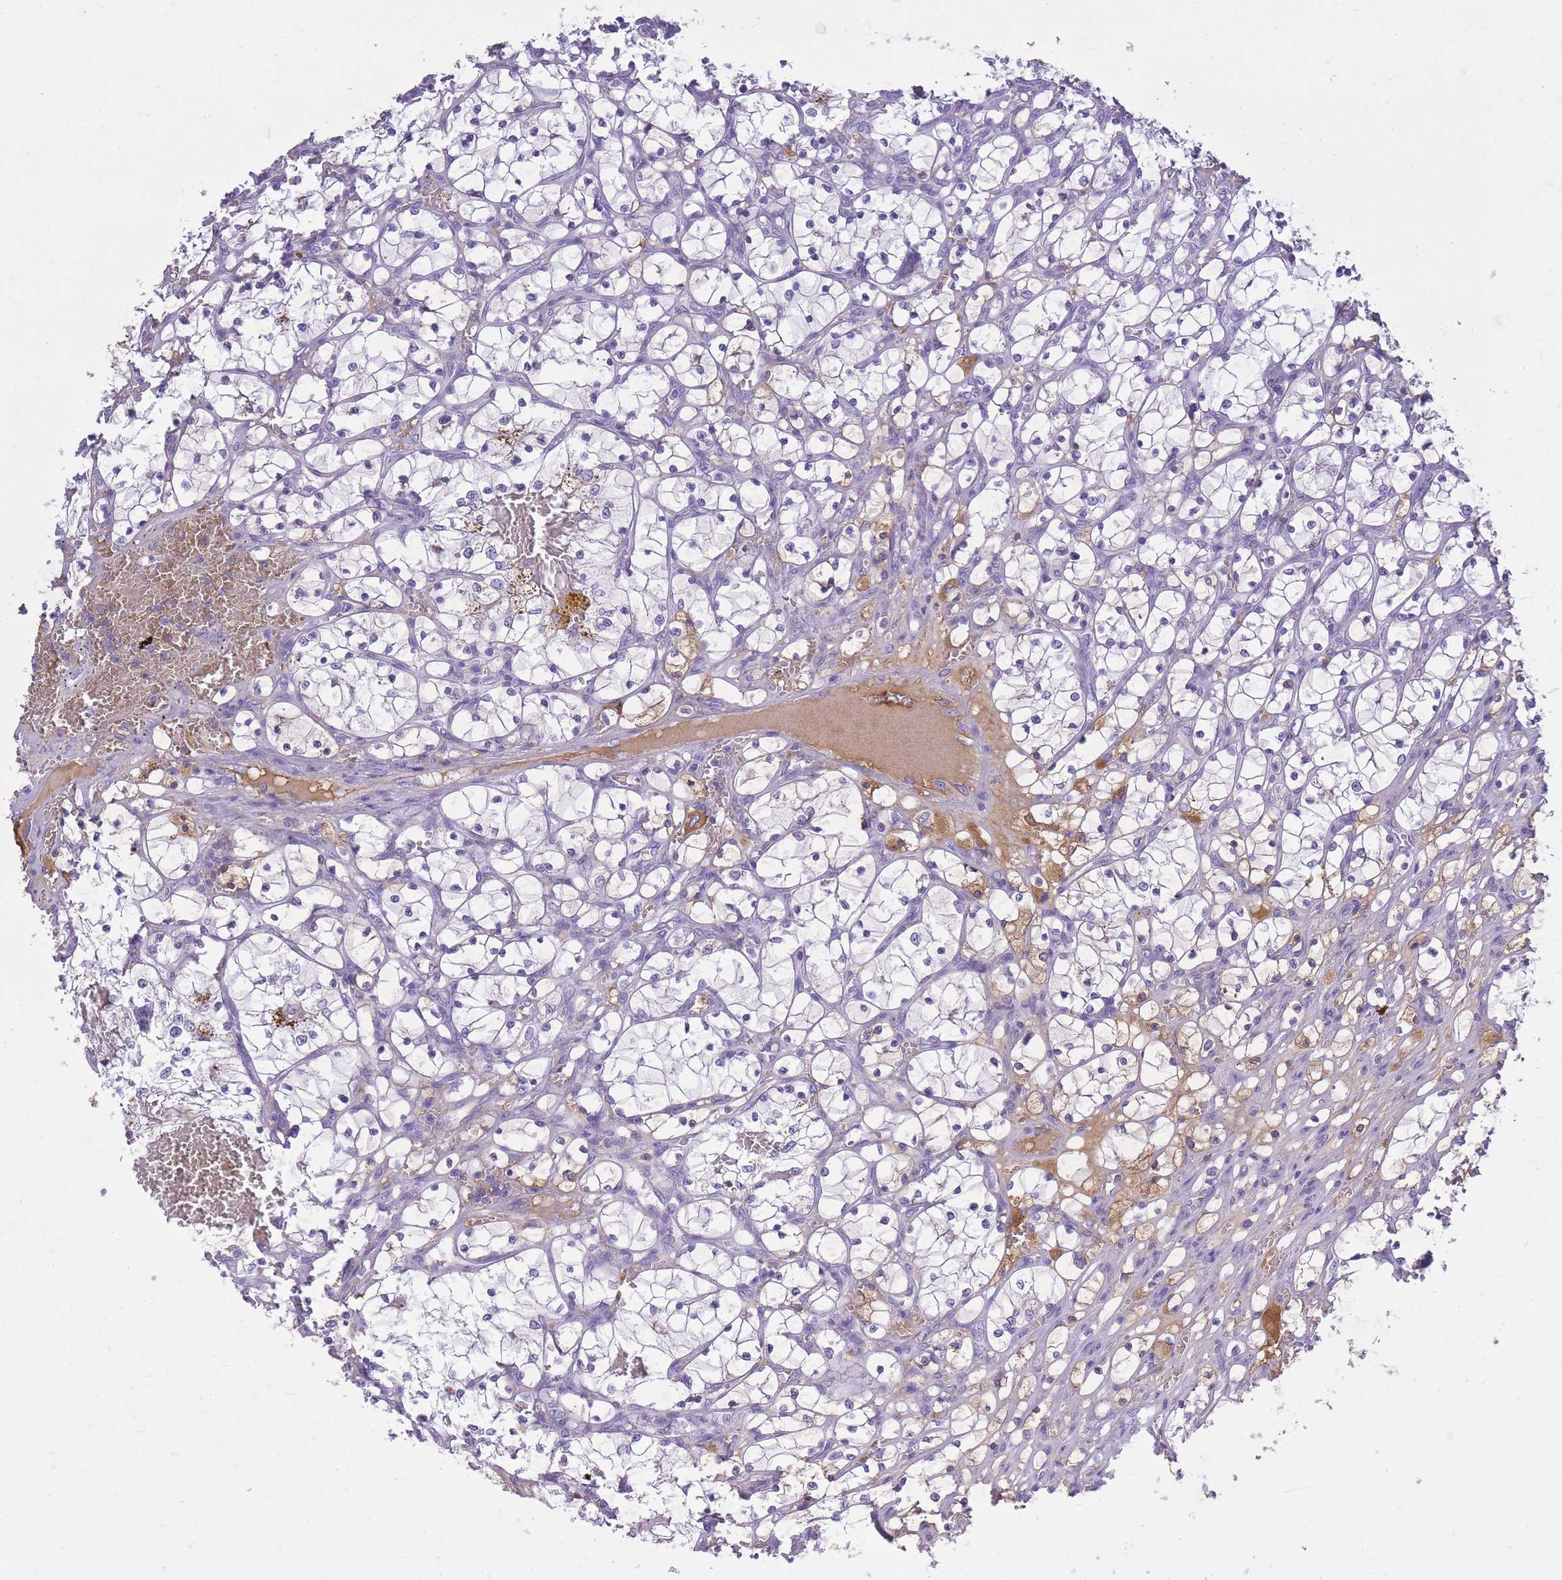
{"staining": {"intensity": "negative", "quantity": "none", "location": "none"}, "tissue": "renal cancer", "cell_type": "Tumor cells", "image_type": "cancer", "snomed": [{"axis": "morphology", "description": "Adenocarcinoma, NOS"}, {"axis": "topography", "description": "Kidney"}], "caption": "Tumor cells are negative for brown protein staining in renal cancer (adenocarcinoma).", "gene": "IGKV1D-42", "patient": {"sex": "female", "age": 69}}